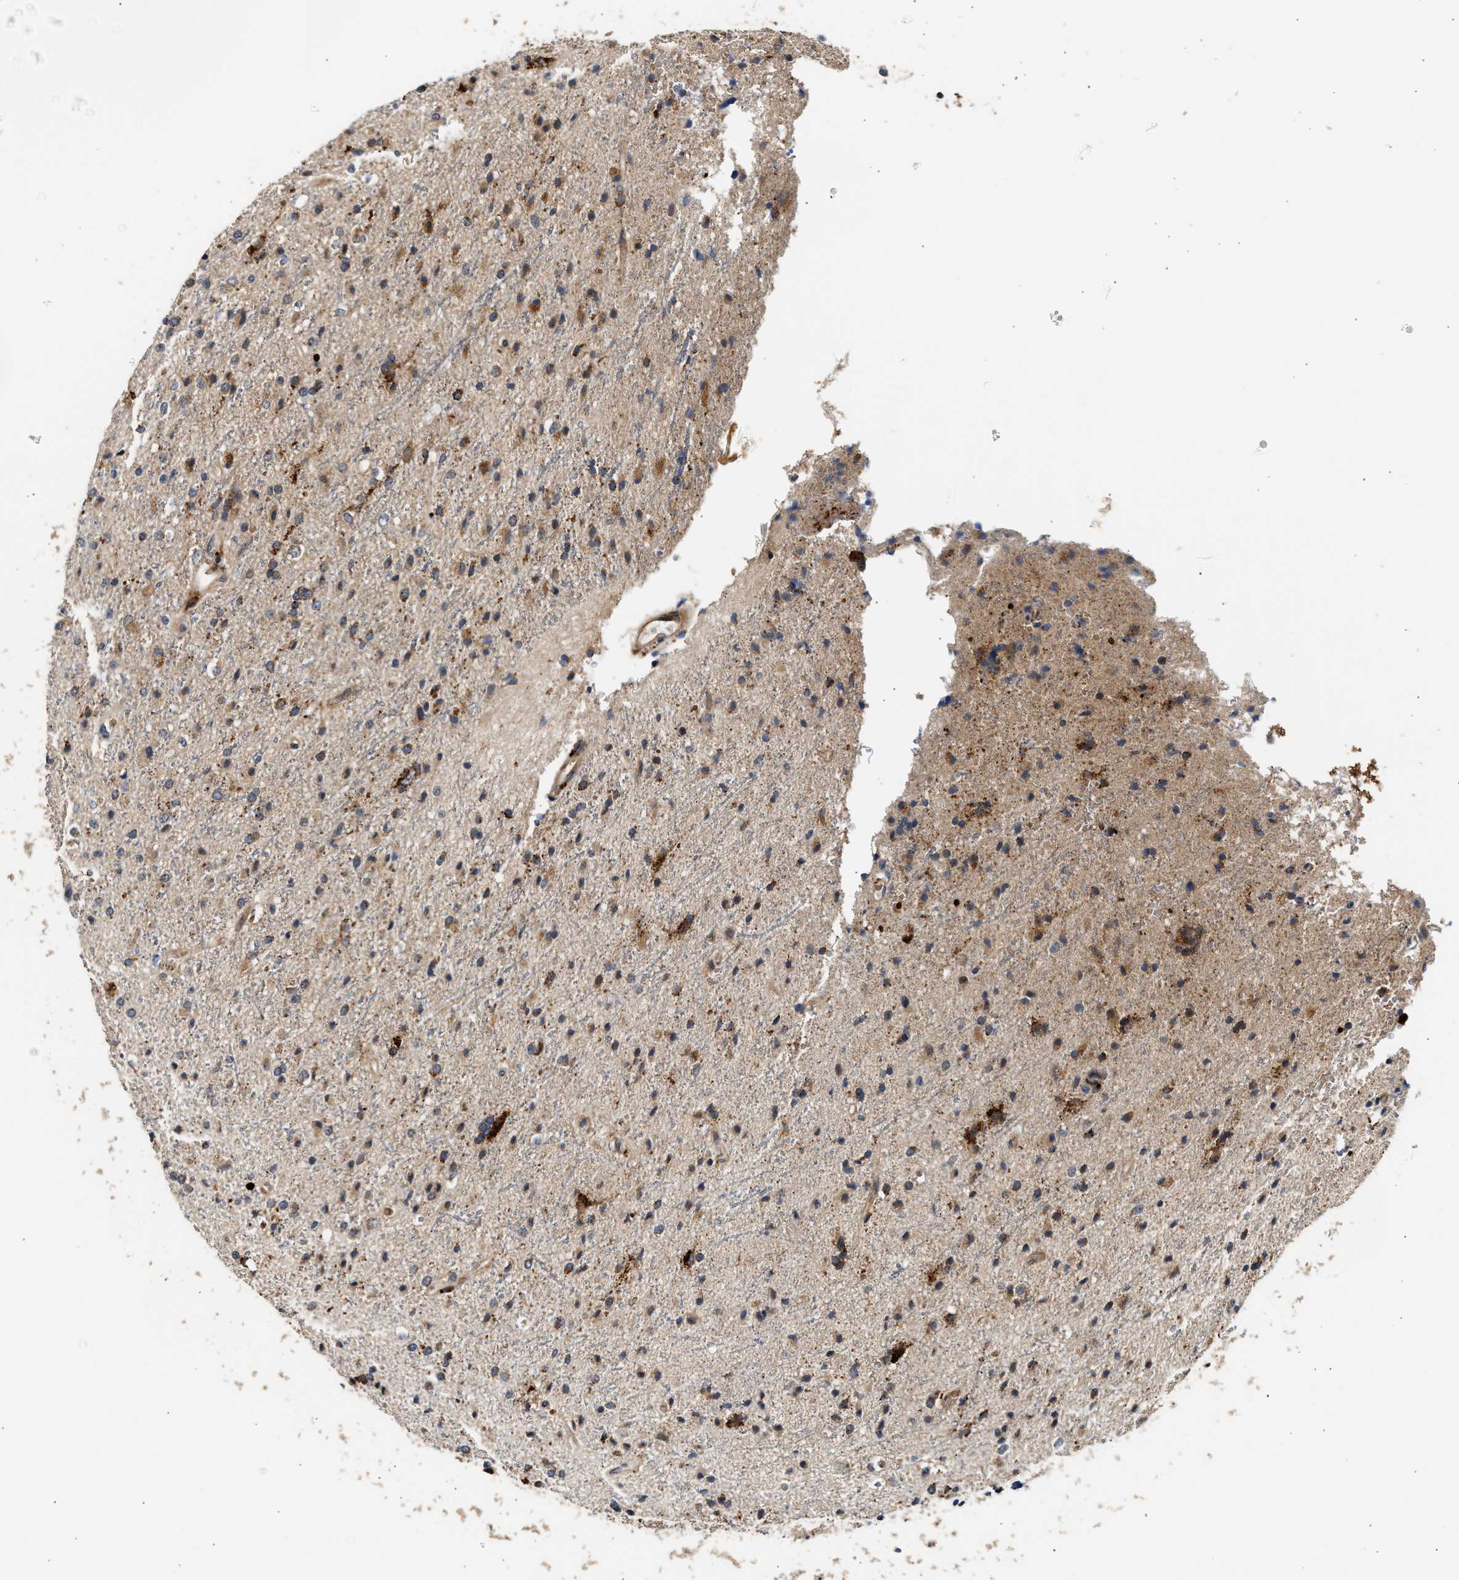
{"staining": {"intensity": "moderate", "quantity": ">75%", "location": "cytoplasmic/membranous"}, "tissue": "glioma", "cell_type": "Tumor cells", "image_type": "cancer", "snomed": [{"axis": "morphology", "description": "Glioma, malignant, High grade"}, {"axis": "topography", "description": "Brain"}], "caption": "Malignant high-grade glioma stained with a protein marker demonstrates moderate staining in tumor cells.", "gene": "PLD3", "patient": {"sex": "male", "age": 47}}